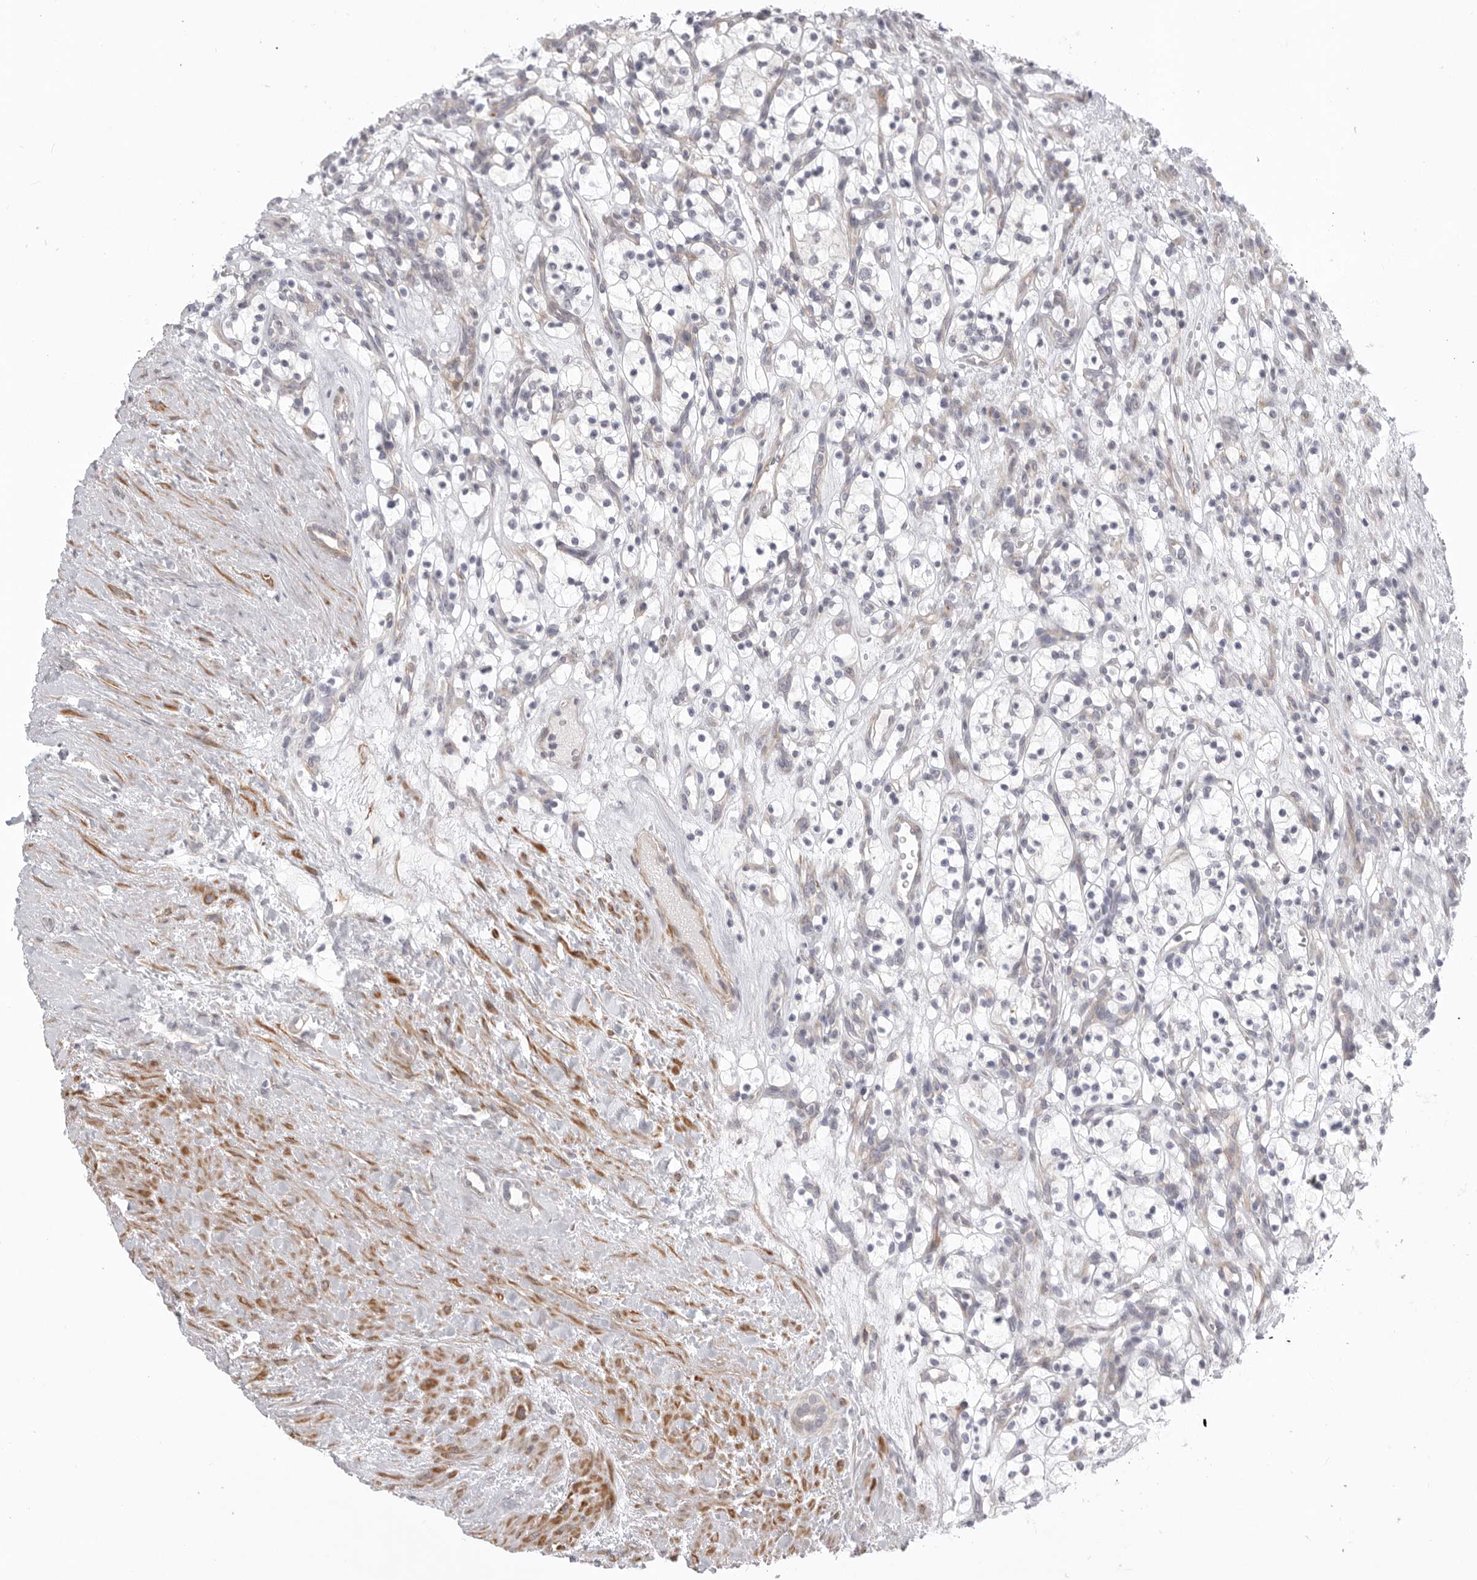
{"staining": {"intensity": "negative", "quantity": "none", "location": "none"}, "tissue": "renal cancer", "cell_type": "Tumor cells", "image_type": "cancer", "snomed": [{"axis": "morphology", "description": "Adenocarcinoma, NOS"}, {"axis": "topography", "description": "Kidney"}], "caption": "There is no significant staining in tumor cells of adenocarcinoma (renal). (Brightfield microscopy of DAB (3,3'-diaminobenzidine) IHC at high magnification).", "gene": "STAB2", "patient": {"sex": "female", "age": 57}}